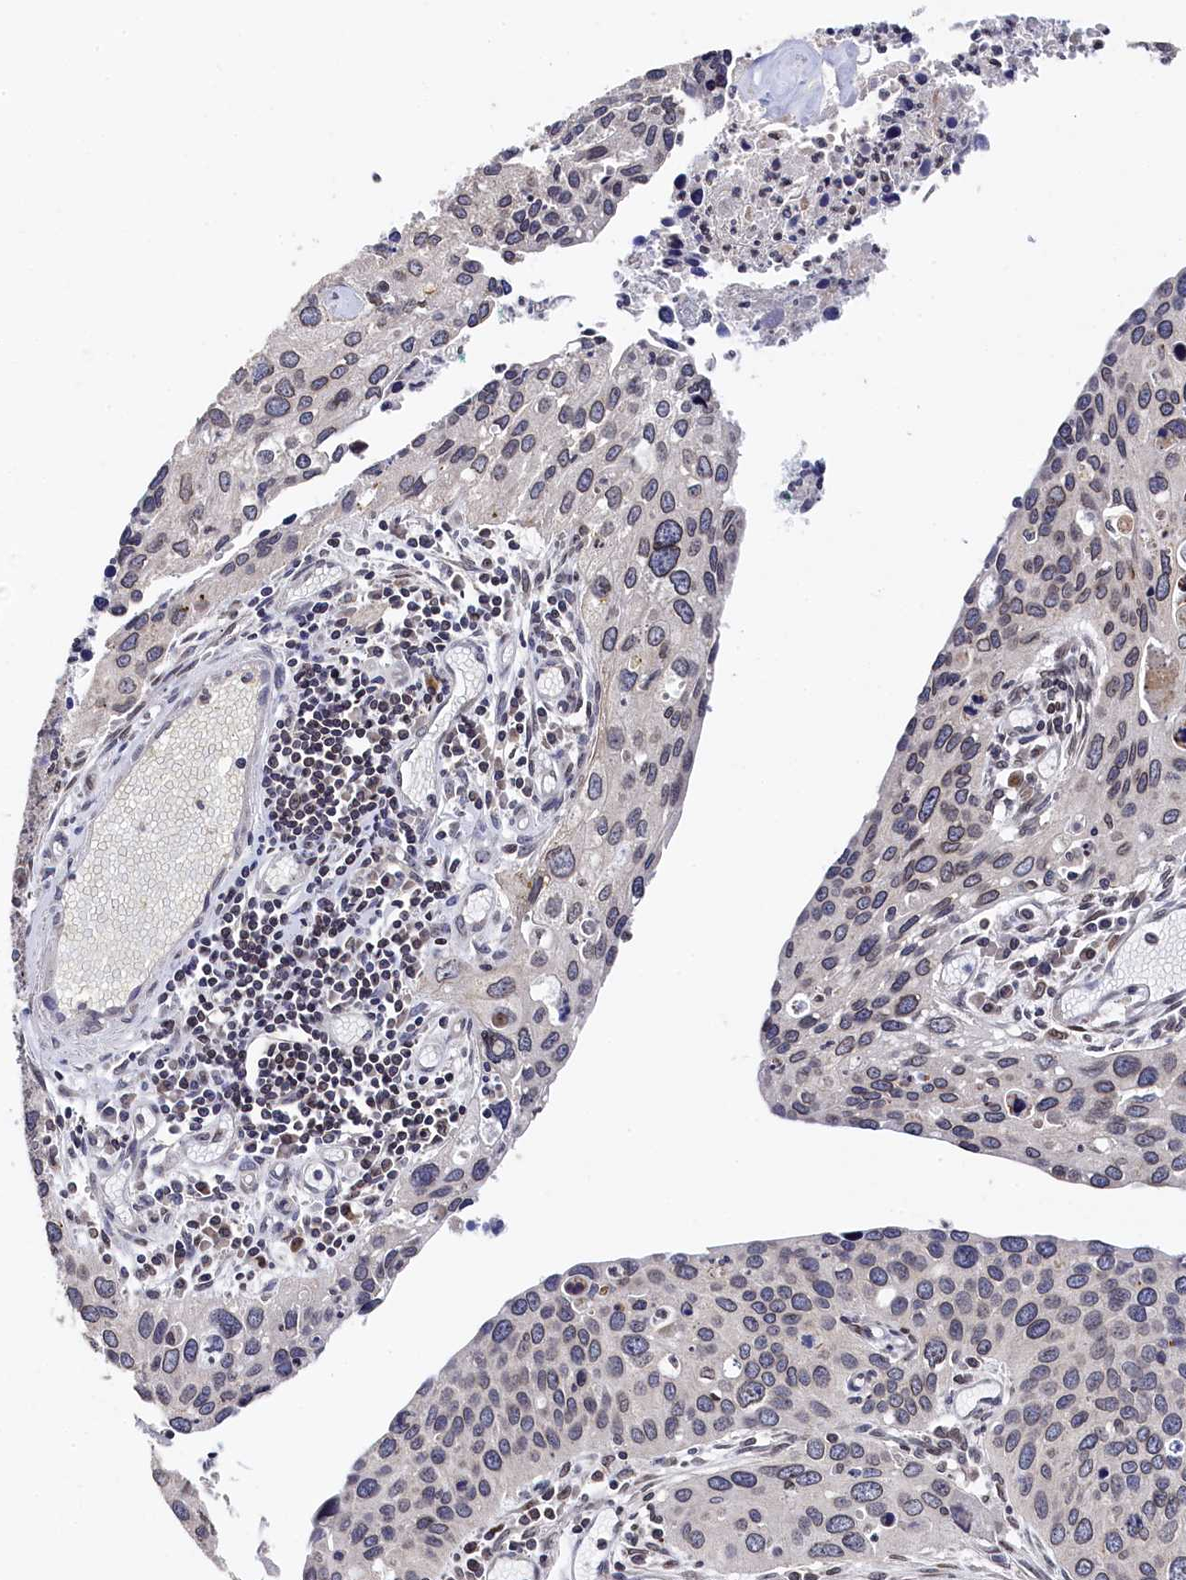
{"staining": {"intensity": "weak", "quantity": "<25%", "location": "cytoplasmic/membranous"}, "tissue": "cervical cancer", "cell_type": "Tumor cells", "image_type": "cancer", "snomed": [{"axis": "morphology", "description": "Squamous cell carcinoma, NOS"}, {"axis": "topography", "description": "Cervix"}], "caption": "The image displays no staining of tumor cells in cervical cancer (squamous cell carcinoma).", "gene": "ANKEF1", "patient": {"sex": "female", "age": 55}}